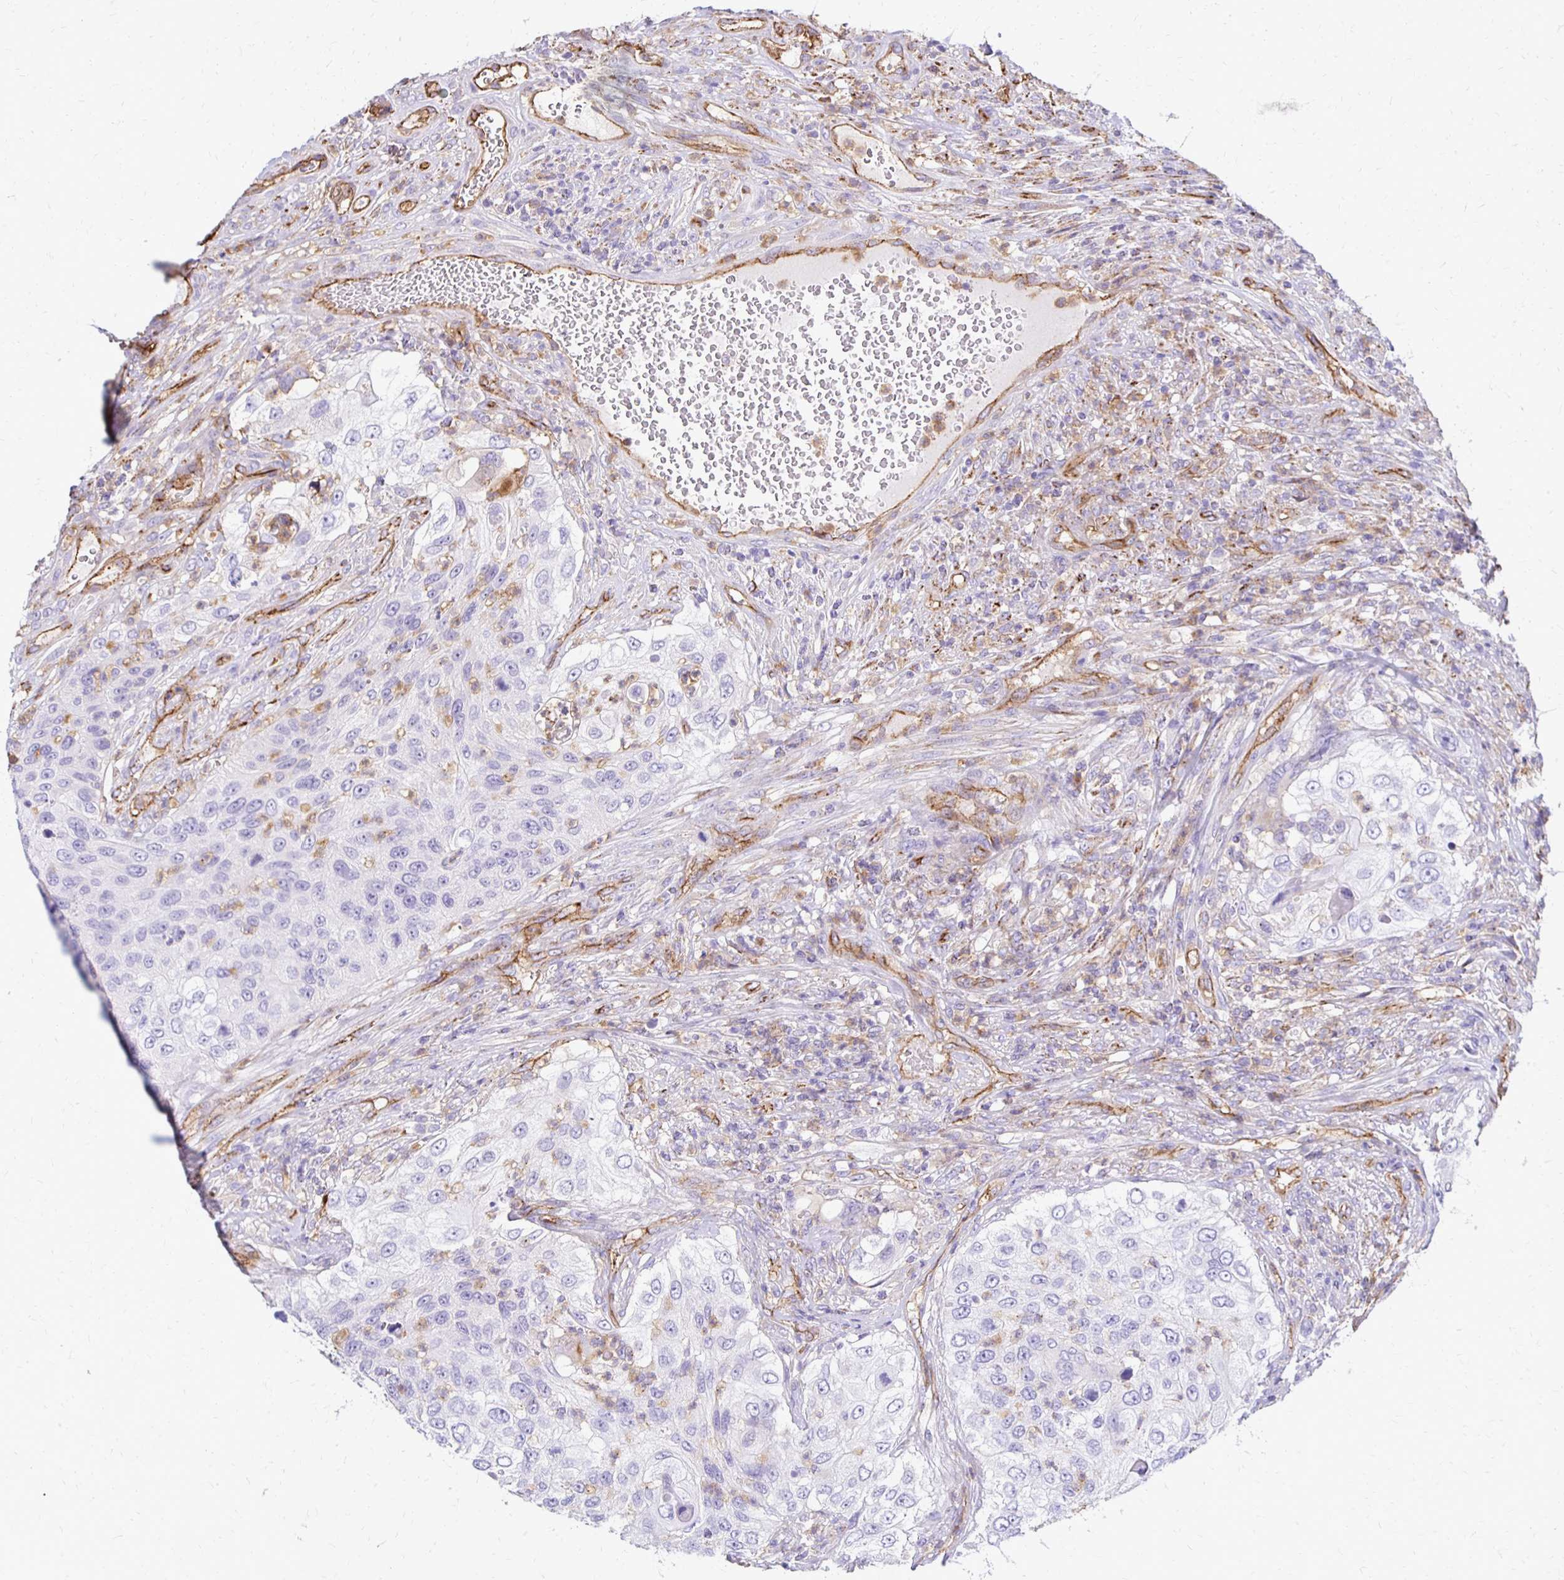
{"staining": {"intensity": "negative", "quantity": "none", "location": "none"}, "tissue": "urothelial cancer", "cell_type": "Tumor cells", "image_type": "cancer", "snomed": [{"axis": "morphology", "description": "Urothelial carcinoma, High grade"}, {"axis": "topography", "description": "Urinary bladder"}], "caption": "High power microscopy photomicrograph of an IHC photomicrograph of high-grade urothelial carcinoma, revealing no significant positivity in tumor cells.", "gene": "TTYH1", "patient": {"sex": "female", "age": 60}}